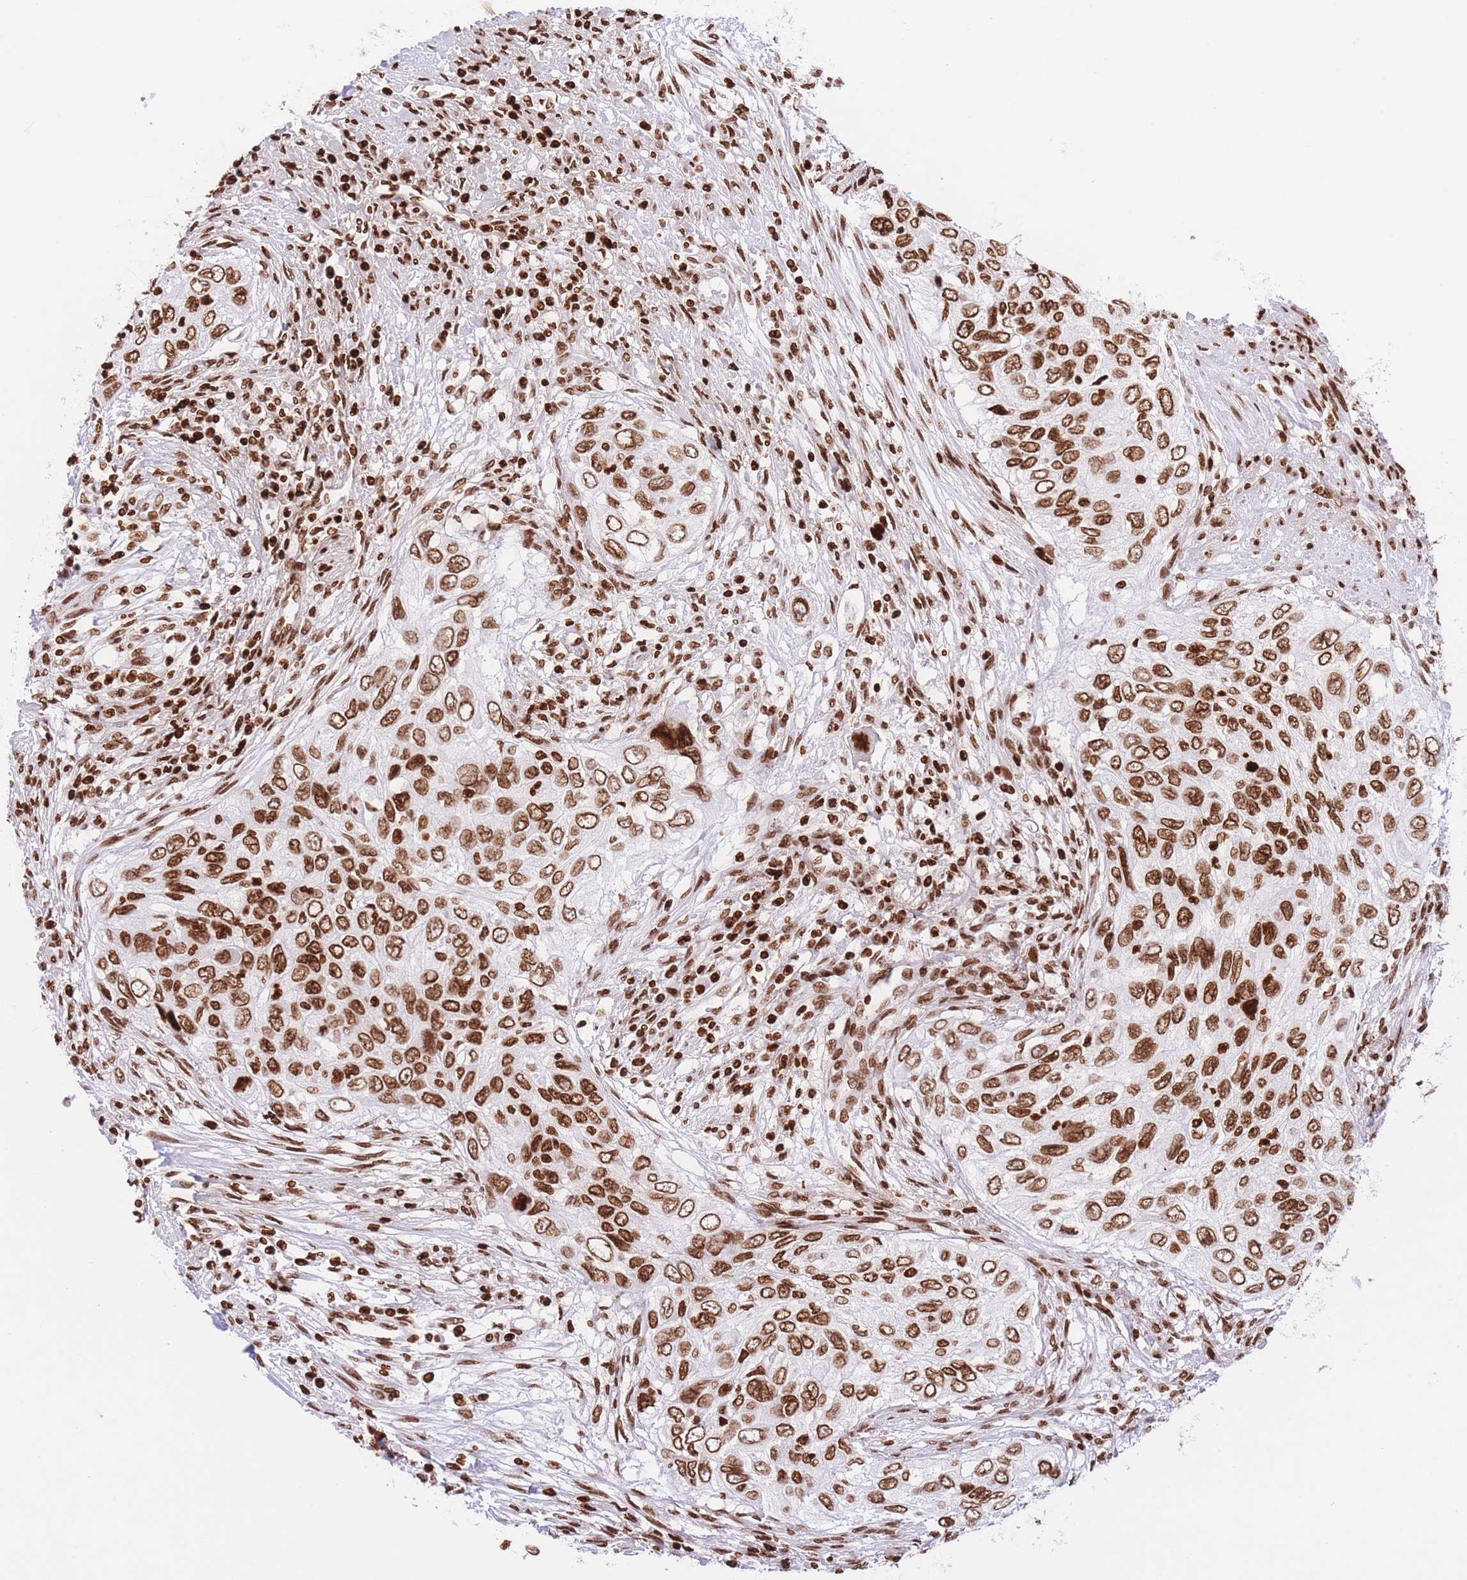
{"staining": {"intensity": "strong", "quantity": ">75%", "location": "nuclear"}, "tissue": "urothelial cancer", "cell_type": "Tumor cells", "image_type": "cancer", "snomed": [{"axis": "morphology", "description": "Urothelial carcinoma, High grade"}, {"axis": "topography", "description": "Urinary bladder"}], "caption": "High-grade urothelial carcinoma stained for a protein displays strong nuclear positivity in tumor cells.", "gene": "H2BC11", "patient": {"sex": "female", "age": 60}}